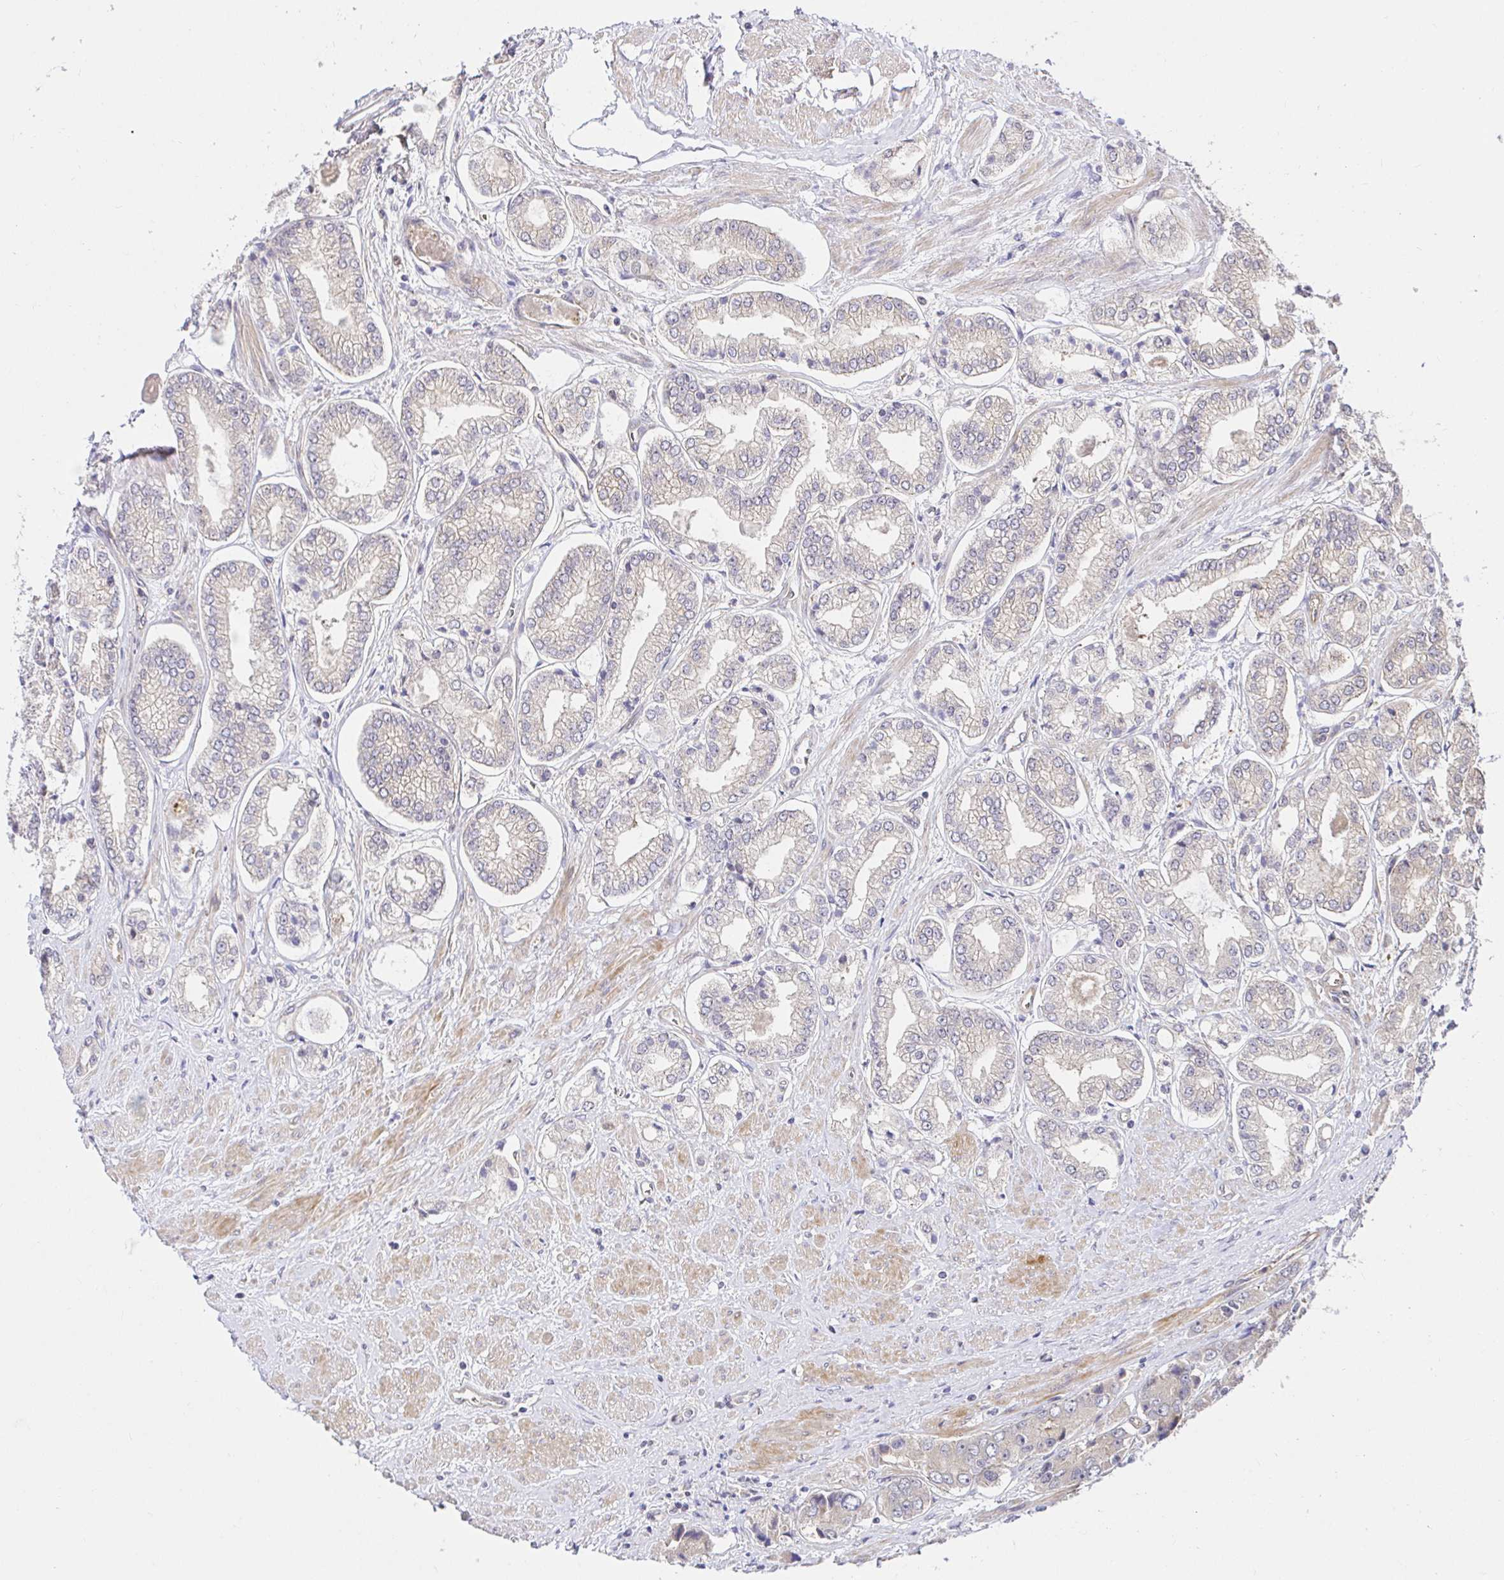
{"staining": {"intensity": "weak", "quantity": "<25%", "location": "cytoplasmic/membranous"}, "tissue": "prostate cancer", "cell_type": "Tumor cells", "image_type": "cancer", "snomed": [{"axis": "morphology", "description": "Adenocarcinoma, Low grade"}, {"axis": "topography", "description": "Prostate"}], "caption": "Human prostate cancer (adenocarcinoma (low-grade)) stained for a protein using IHC shows no positivity in tumor cells.", "gene": "TRIM55", "patient": {"sex": "male", "age": 69}}